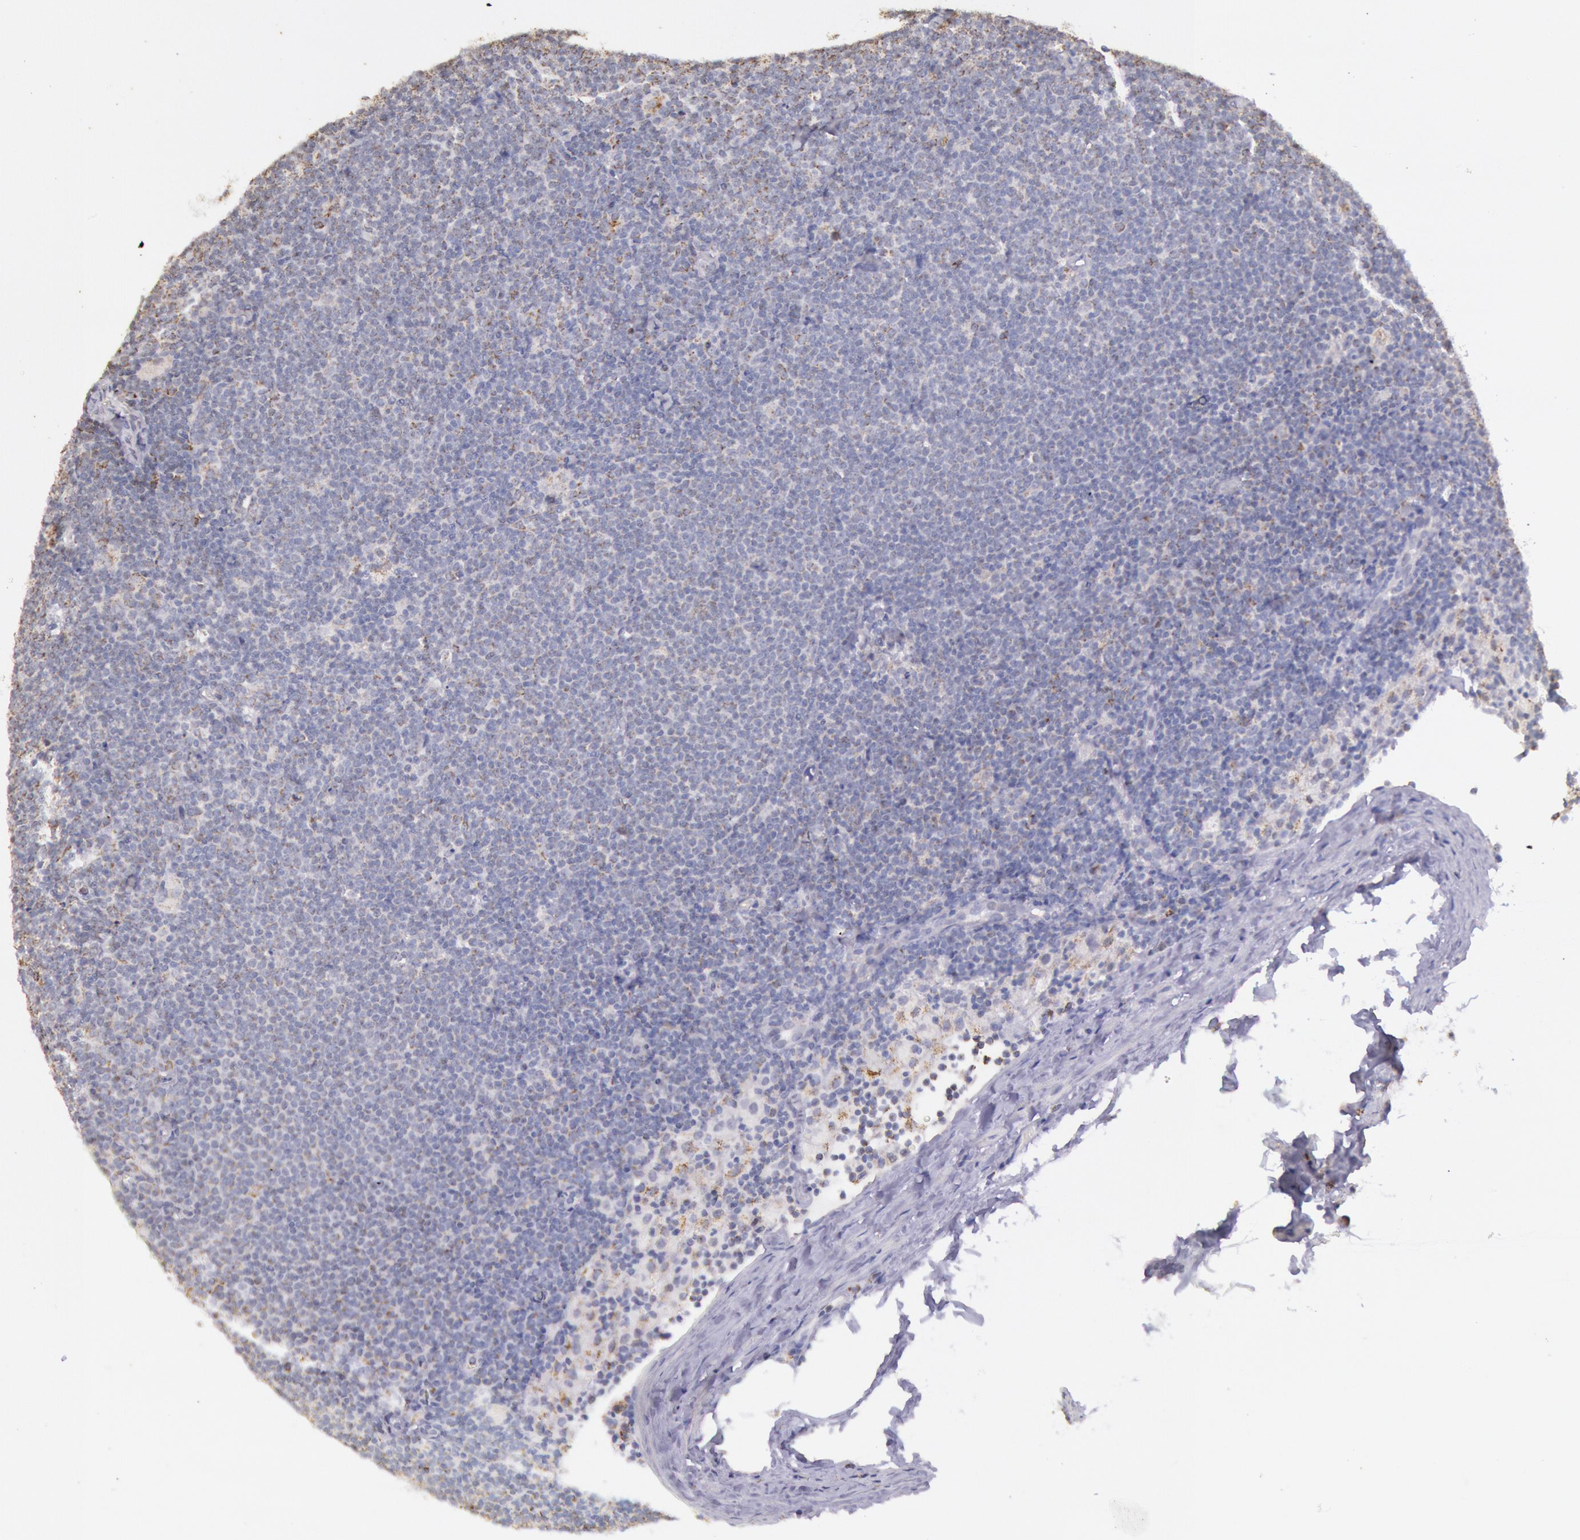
{"staining": {"intensity": "weak", "quantity": ">75%", "location": "nuclear"}, "tissue": "lymphoma", "cell_type": "Tumor cells", "image_type": "cancer", "snomed": [{"axis": "morphology", "description": "Malignant lymphoma, non-Hodgkin's type, Low grade"}, {"axis": "topography", "description": "Lymph node"}], "caption": "An immunohistochemistry (IHC) photomicrograph of neoplastic tissue is shown. Protein staining in brown shows weak nuclear positivity in lymphoma within tumor cells.", "gene": "FRMD6", "patient": {"sex": "male", "age": 65}}